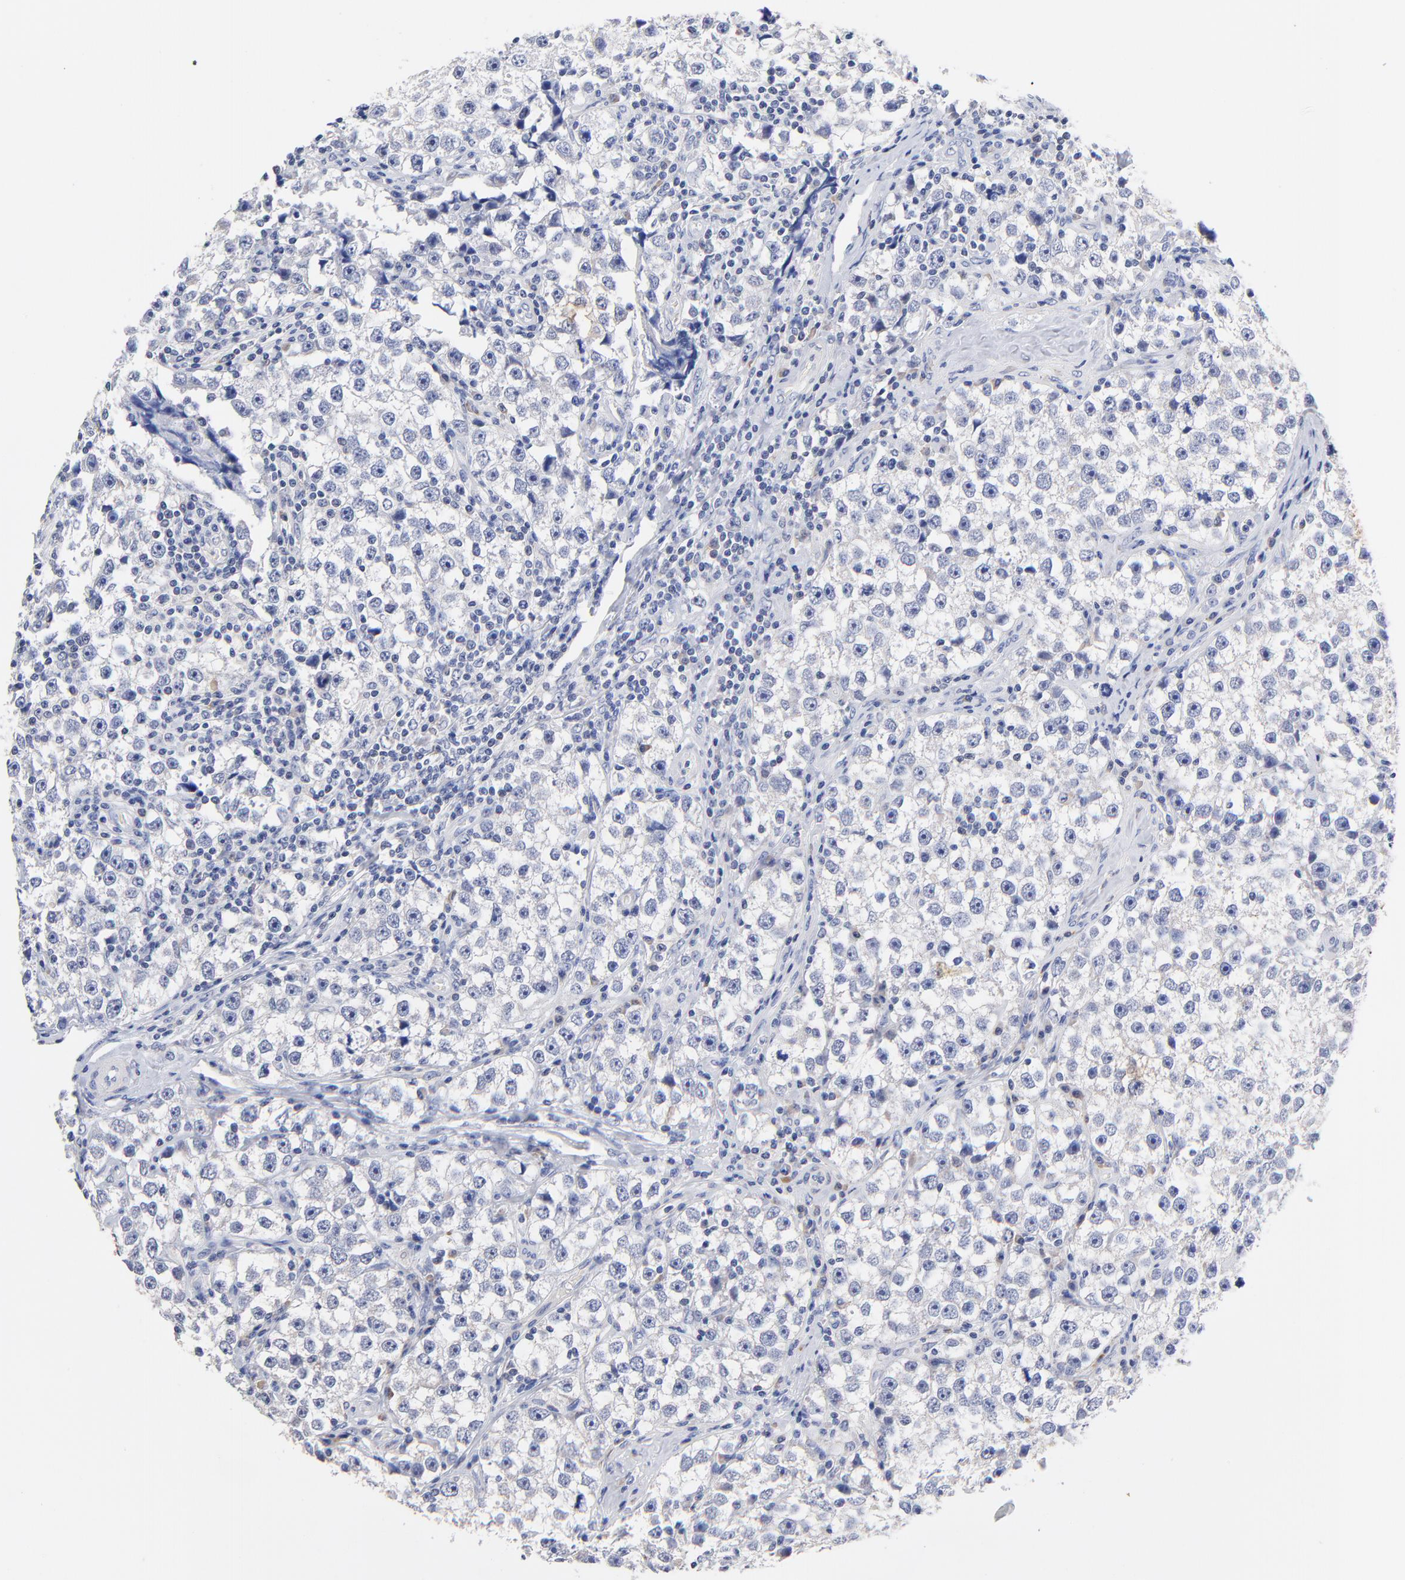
{"staining": {"intensity": "negative", "quantity": "none", "location": "none"}, "tissue": "testis cancer", "cell_type": "Tumor cells", "image_type": "cancer", "snomed": [{"axis": "morphology", "description": "Seminoma, NOS"}, {"axis": "topography", "description": "Testis"}], "caption": "Immunohistochemistry (IHC) image of neoplastic tissue: testis seminoma stained with DAB exhibits no significant protein positivity in tumor cells.", "gene": "TWNK", "patient": {"sex": "male", "age": 32}}